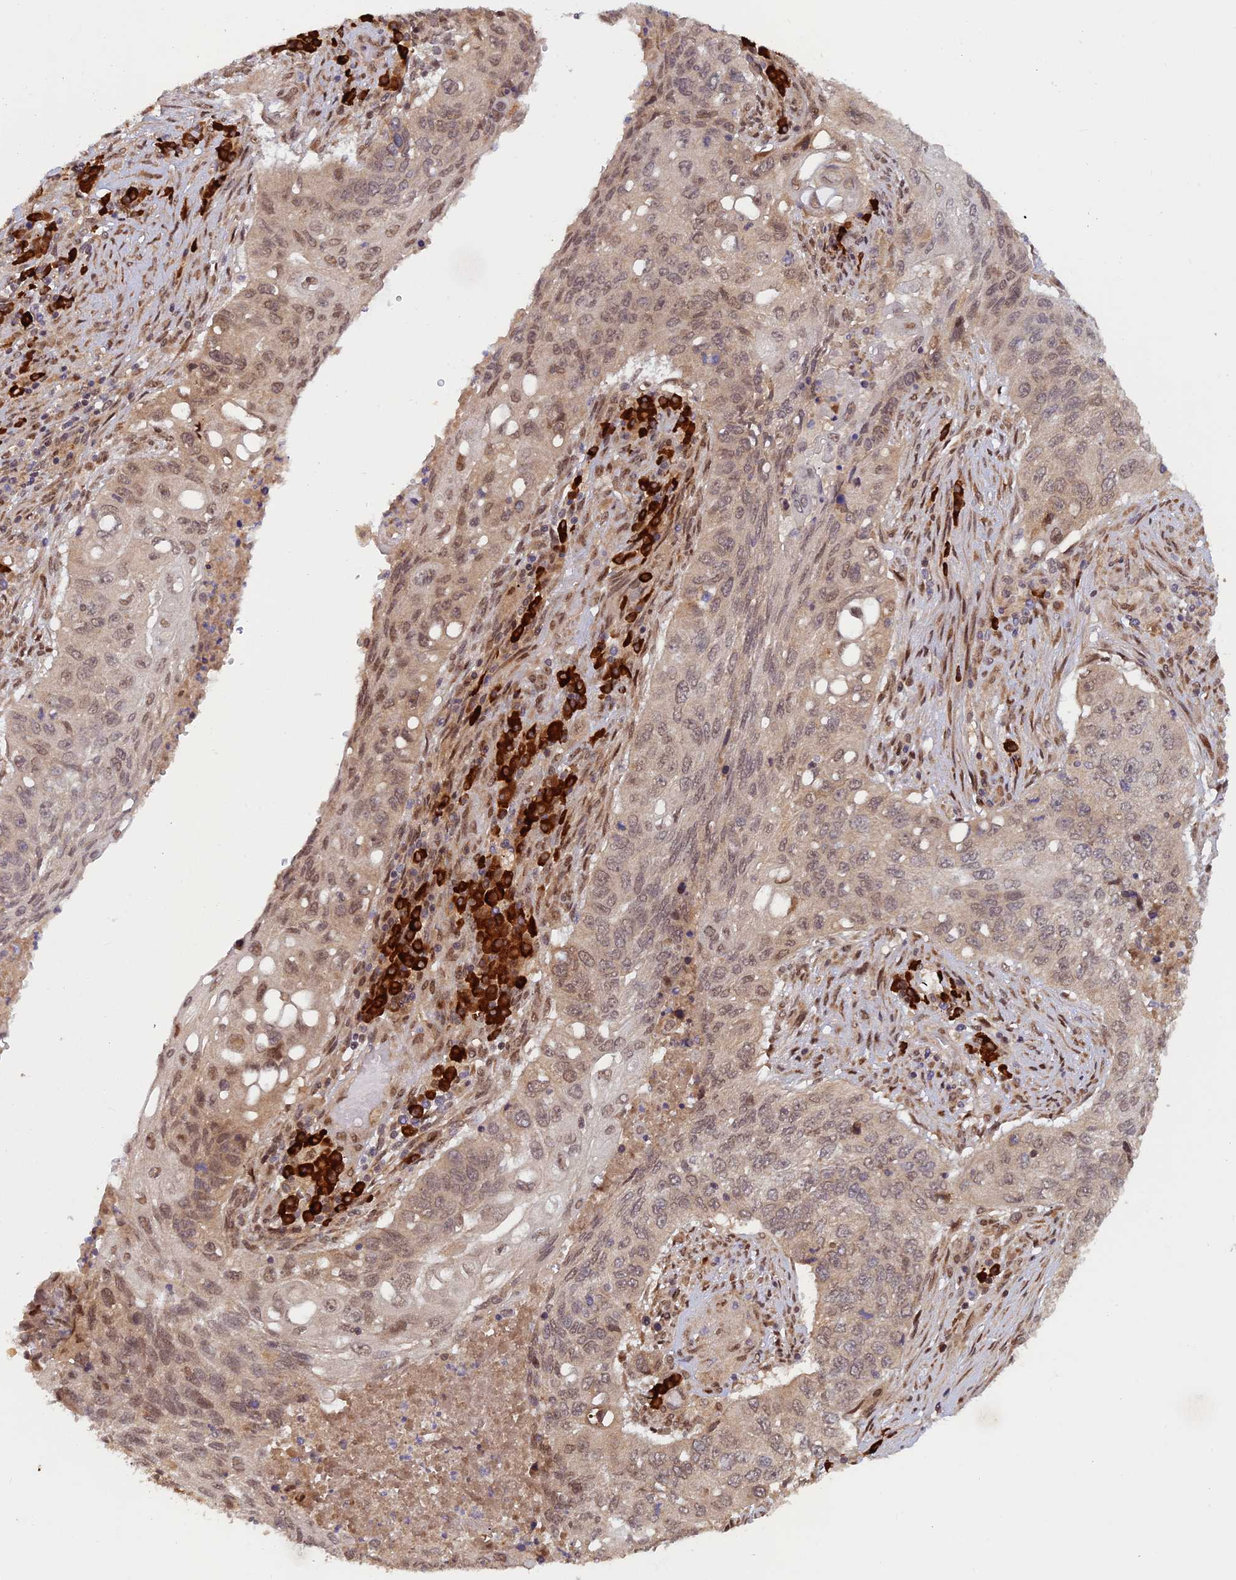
{"staining": {"intensity": "weak", "quantity": "25%-75%", "location": "nuclear"}, "tissue": "lung cancer", "cell_type": "Tumor cells", "image_type": "cancer", "snomed": [{"axis": "morphology", "description": "Squamous cell carcinoma, NOS"}, {"axis": "topography", "description": "Lung"}], "caption": "The micrograph demonstrates immunohistochemical staining of lung cancer. There is weak nuclear expression is seen in approximately 25%-75% of tumor cells.", "gene": "ZNF565", "patient": {"sex": "female", "age": 63}}